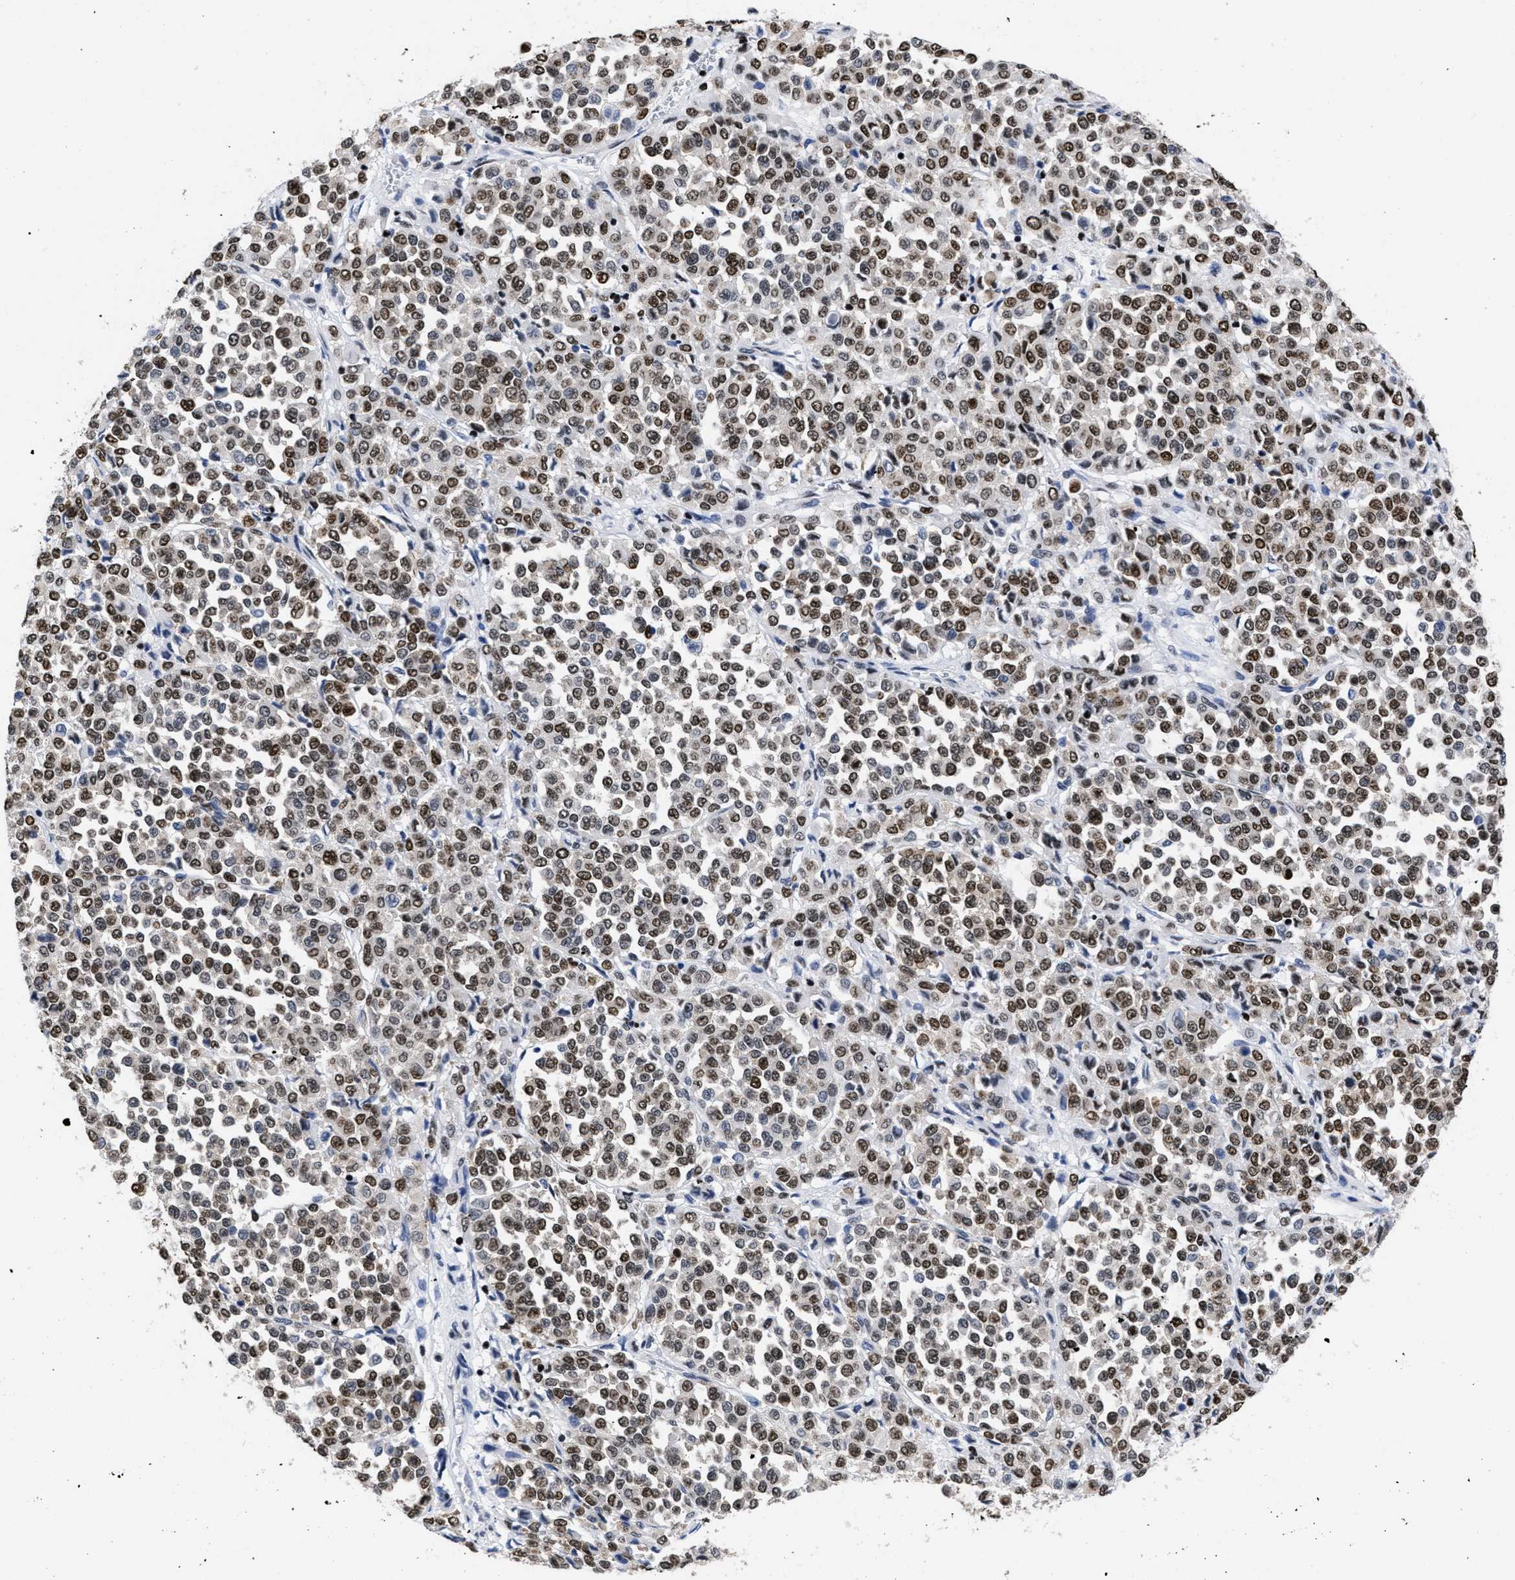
{"staining": {"intensity": "moderate", "quantity": ">75%", "location": "nuclear"}, "tissue": "melanoma", "cell_type": "Tumor cells", "image_type": "cancer", "snomed": [{"axis": "morphology", "description": "Malignant melanoma, Metastatic site"}, {"axis": "topography", "description": "Pancreas"}], "caption": "This photomicrograph reveals IHC staining of malignant melanoma (metastatic site), with medium moderate nuclear expression in about >75% of tumor cells.", "gene": "CALHM3", "patient": {"sex": "female", "age": 30}}